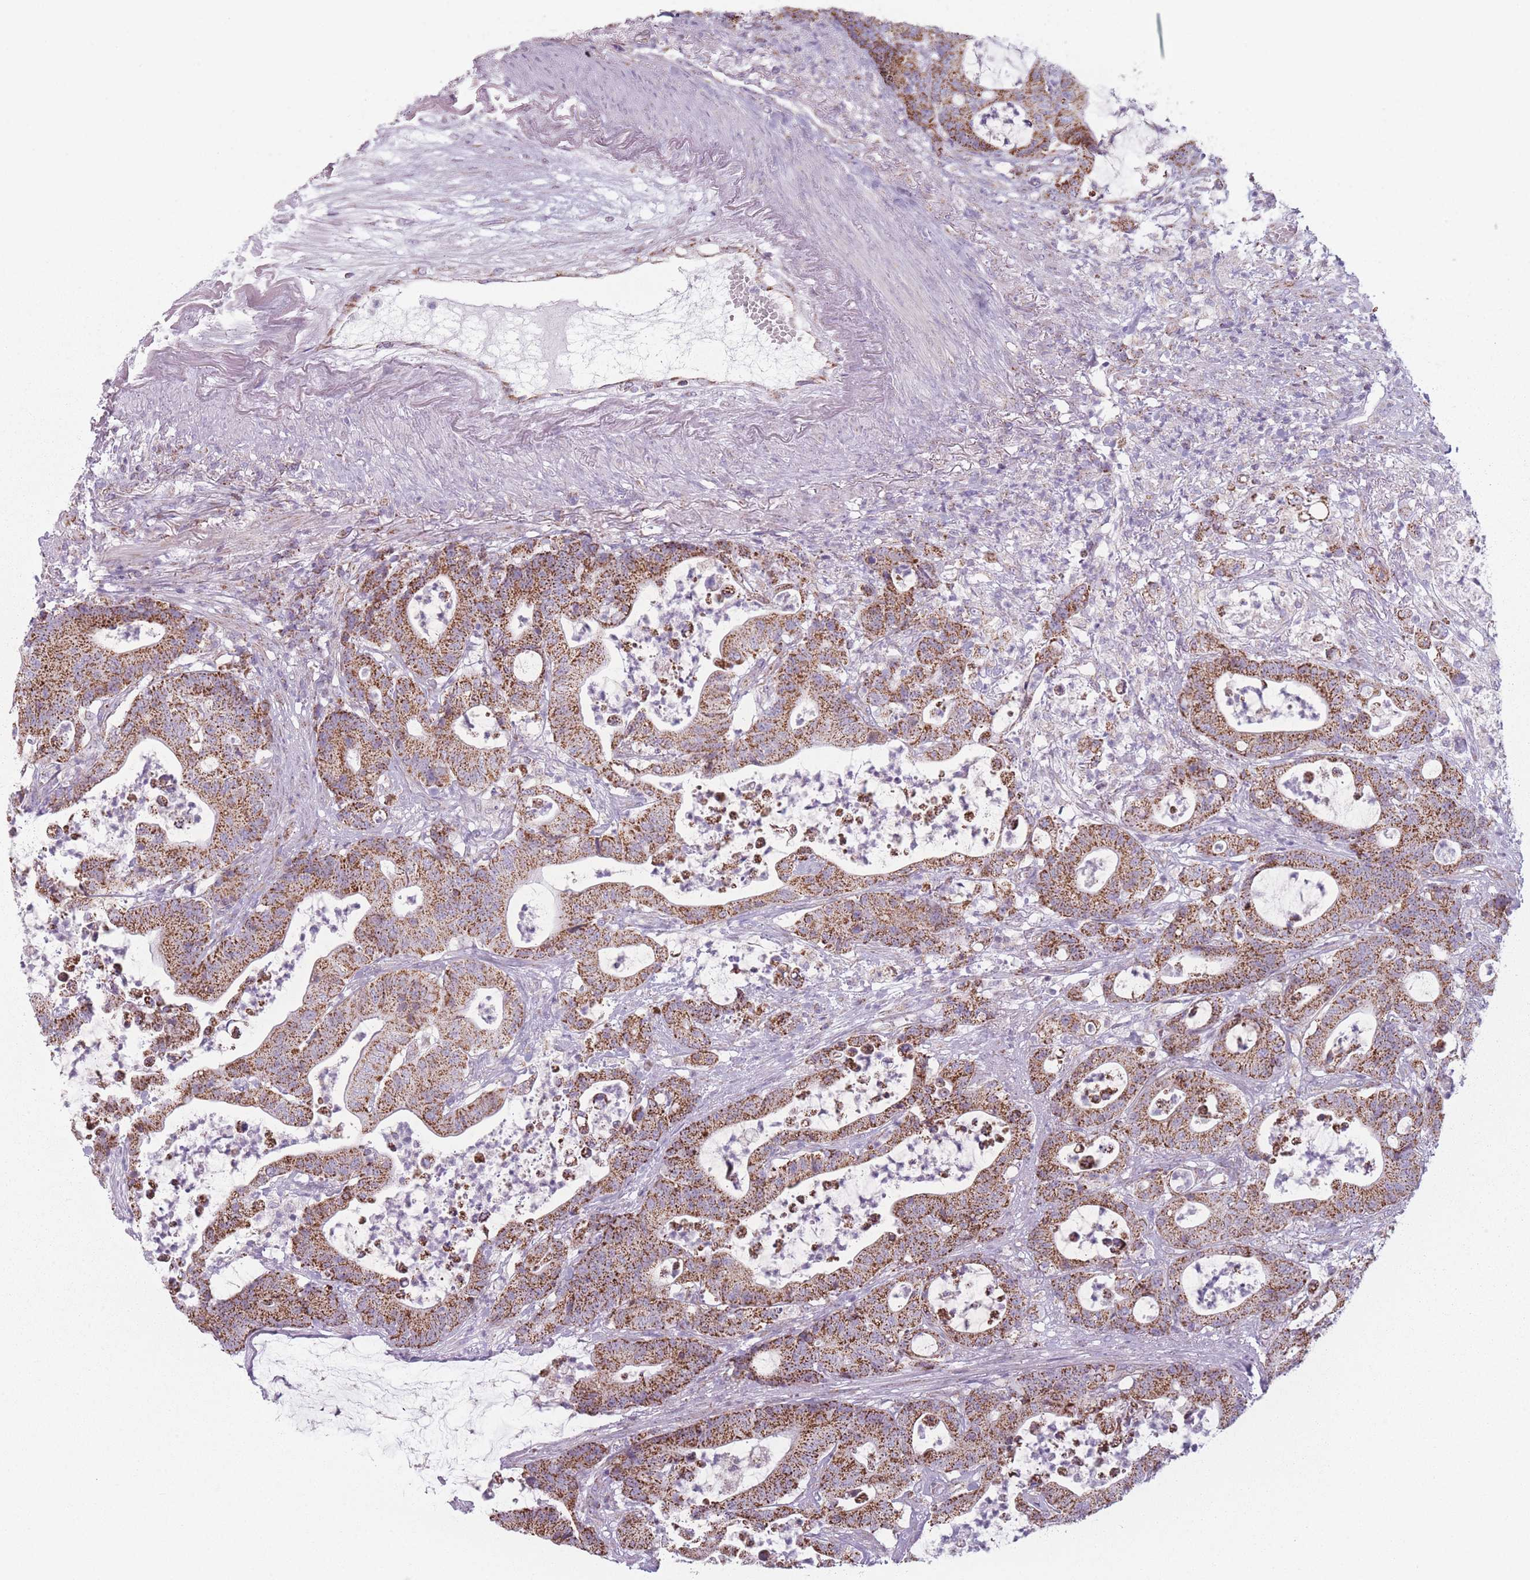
{"staining": {"intensity": "strong", "quantity": ">75%", "location": "cytoplasmic/membranous"}, "tissue": "colorectal cancer", "cell_type": "Tumor cells", "image_type": "cancer", "snomed": [{"axis": "morphology", "description": "Adenocarcinoma, NOS"}, {"axis": "topography", "description": "Colon"}], "caption": "The immunohistochemical stain labels strong cytoplasmic/membranous expression in tumor cells of colorectal adenocarcinoma tissue. (DAB (3,3'-diaminobenzidine) = brown stain, brightfield microscopy at high magnification).", "gene": "DCHS1", "patient": {"sex": "female", "age": 84}}